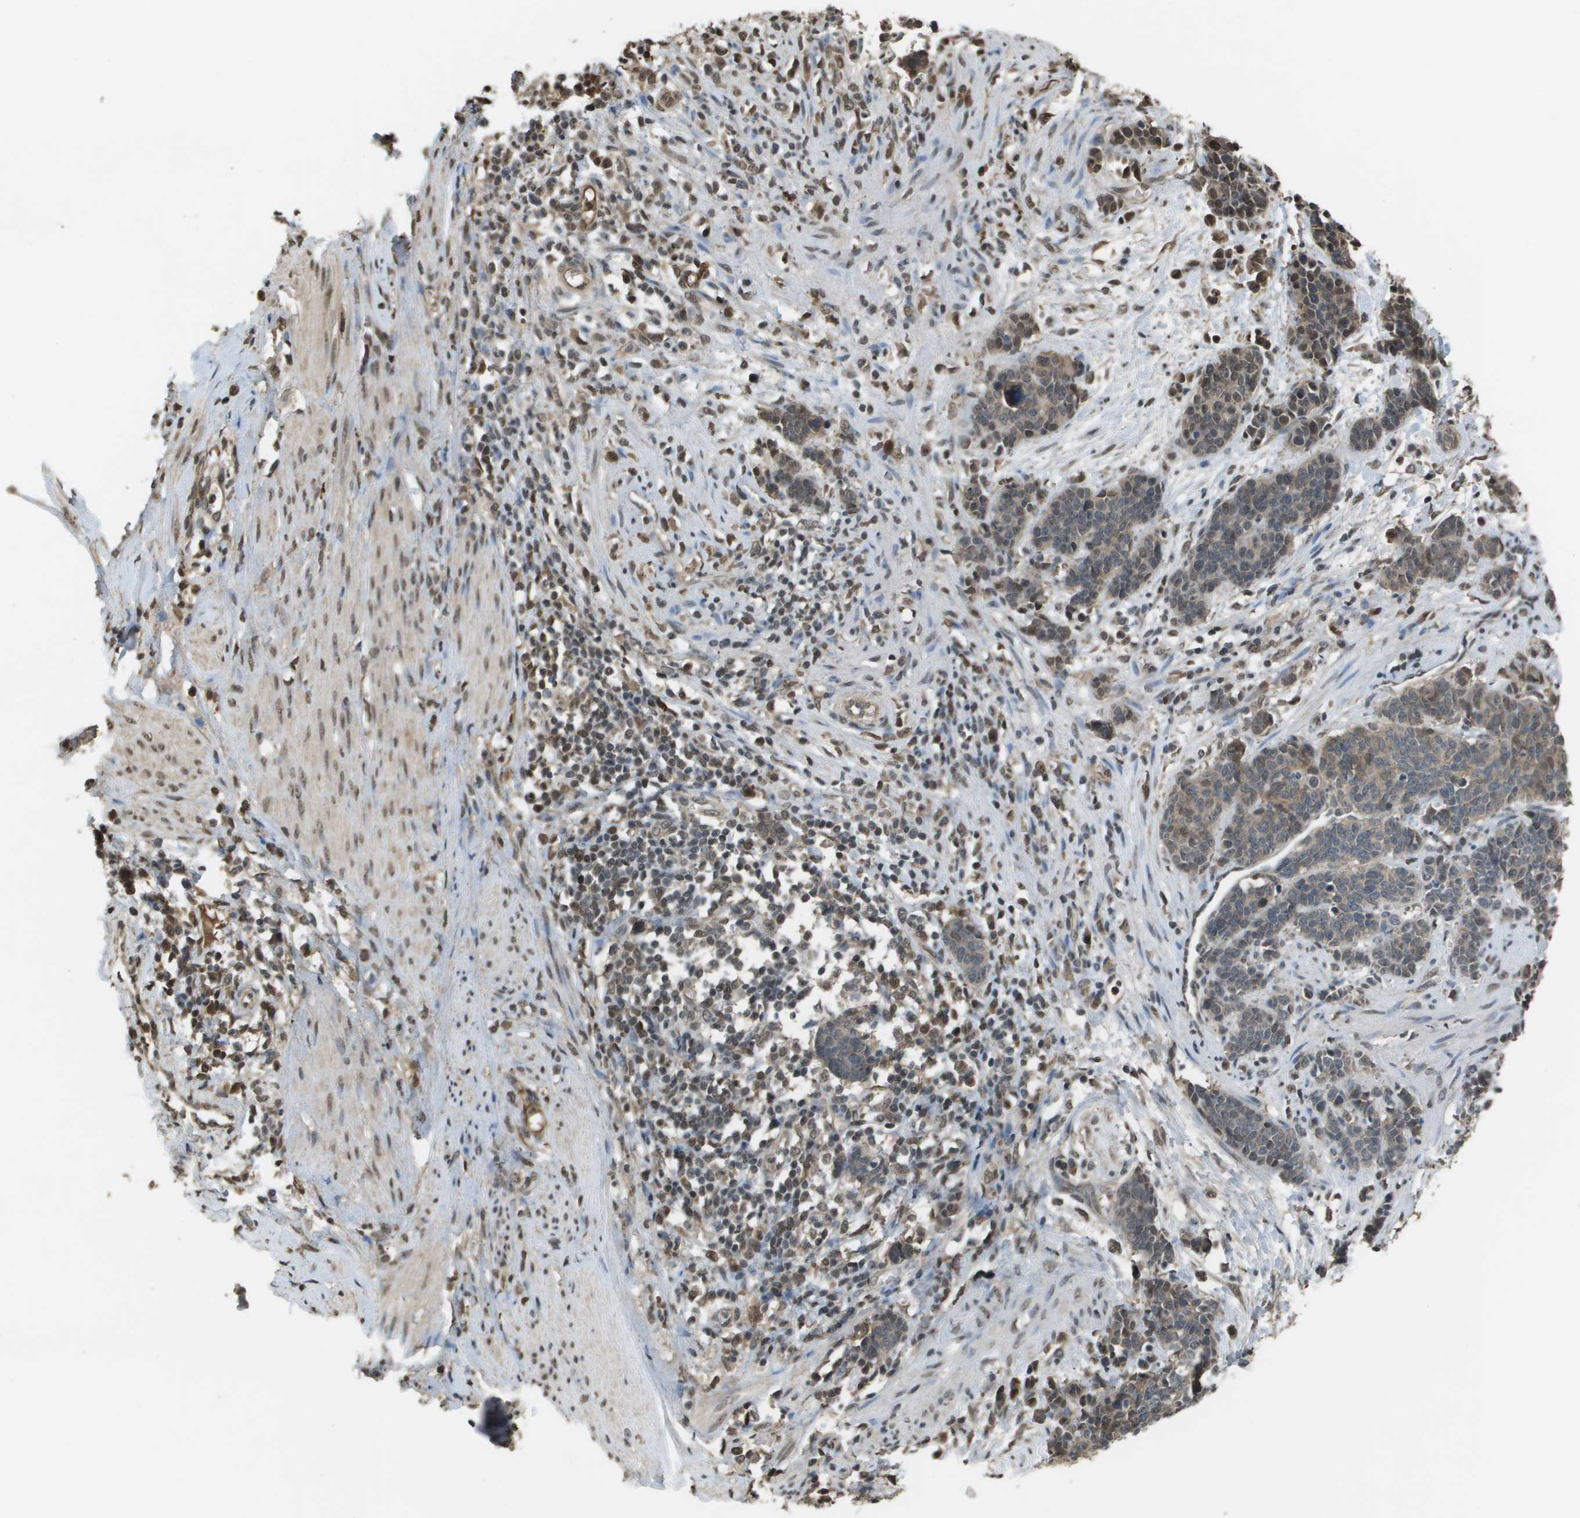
{"staining": {"intensity": "weak", "quantity": "25%-75%", "location": "cytoplasmic/membranous,nuclear"}, "tissue": "cervical cancer", "cell_type": "Tumor cells", "image_type": "cancer", "snomed": [{"axis": "morphology", "description": "Squamous cell carcinoma, NOS"}, {"axis": "topography", "description": "Cervix"}], "caption": "Brown immunohistochemical staining in human cervical squamous cell carcinoma shows weak cytoplasmic/membranous and nuclear positivity in about 25%-75% of tumor cells.", "gene": "NDRG2", "patient": {"sex": "female", "age": 35}}